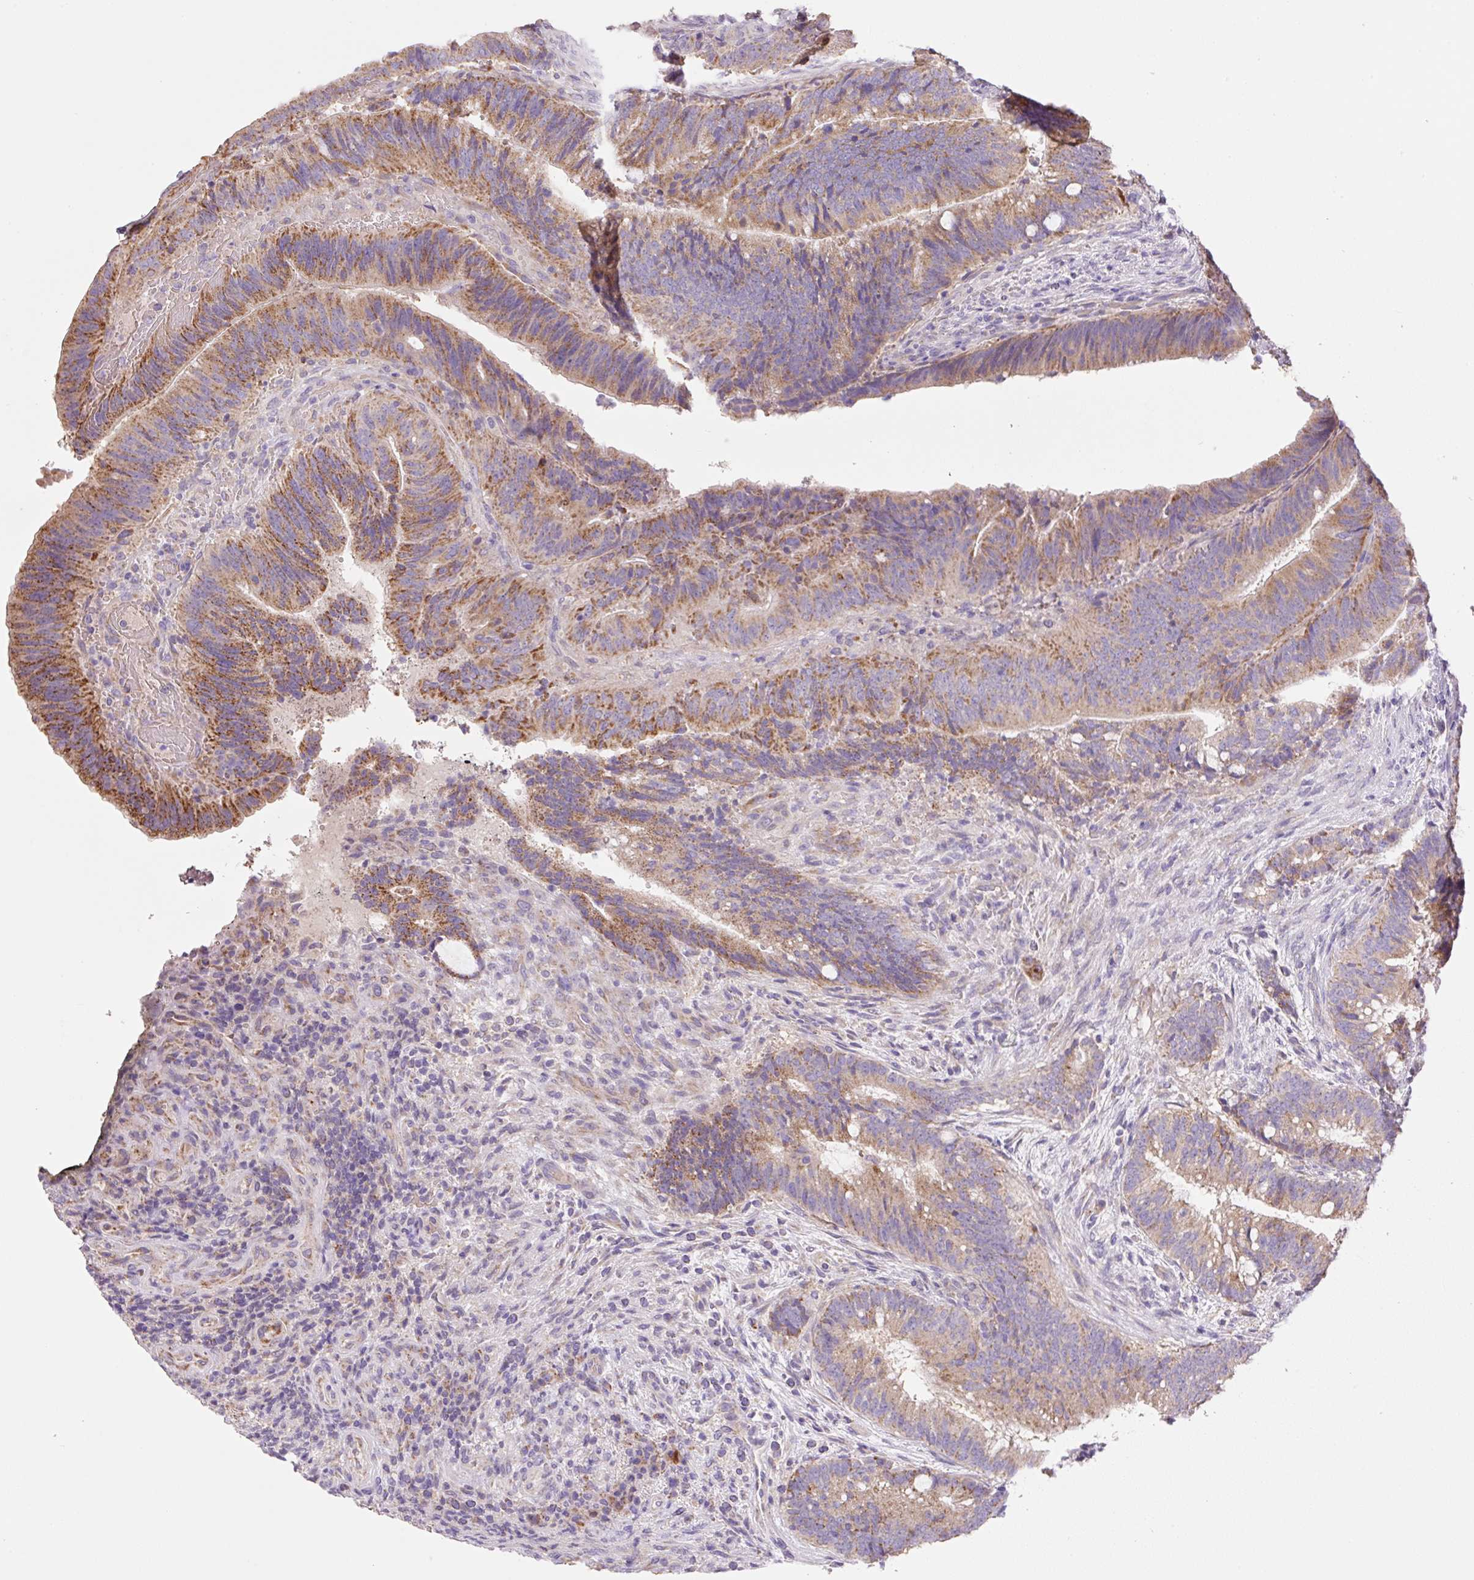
{"staining": {"intensity": "moderate", "quantity": ">75%", "location": "cytoplasmic/membranous"}, "tissue": "colorectal cancer", "cell_type": "Tumor cells", "image_type": "cancer", "snomed": [{"axis": "morphology", "description": "Adenocarcinoma, NOS"}, {"axis": "topography", "description": "Colon"}], "caption": "Tumor cells reveal medium levels of moderate cytoplasmic/membranous positivity in approximately >75% of cells in colorectal adenocarcinoma.", "gene": "COPZ2", "patient": {"sex": "female", "age": 43}}